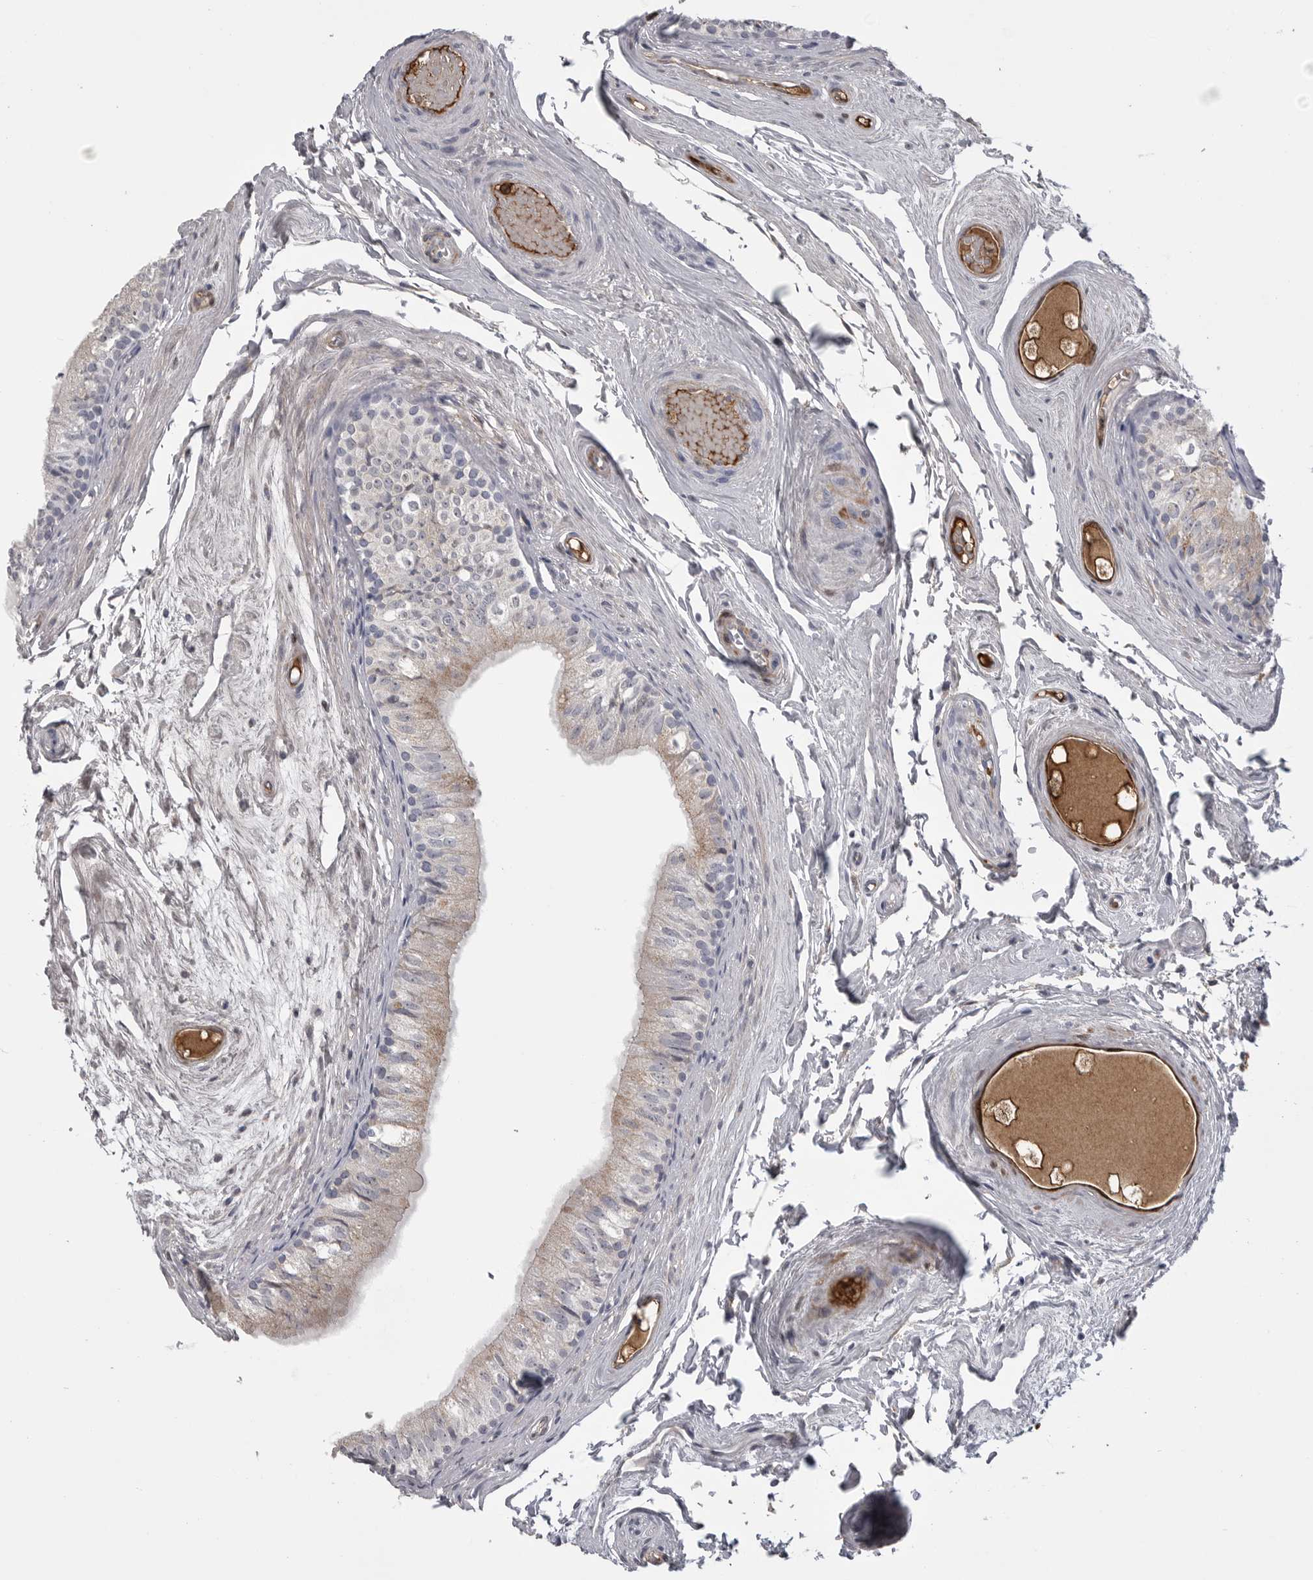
{"staining": {"intensity": "moderate", "quantity": "<25%", "location": "cytoplasmic/membranous"}, "tissue": "epididymis", "cell_type": "Glandular cells", "image_type": "normal", "snomed": [{"axis": "morphology", "description": "Normal tissue, NOS"}, {"axis": "topography", "description": "Epididymis"}], "caption": "Glandular cells demonstrate low levels of moderate cytoplasmic/membranous staining in approximately <25% of cells in unremarkable human epididymis.", "gene": "SERPING1", "patient": {"sex": "male", "age": 79}}